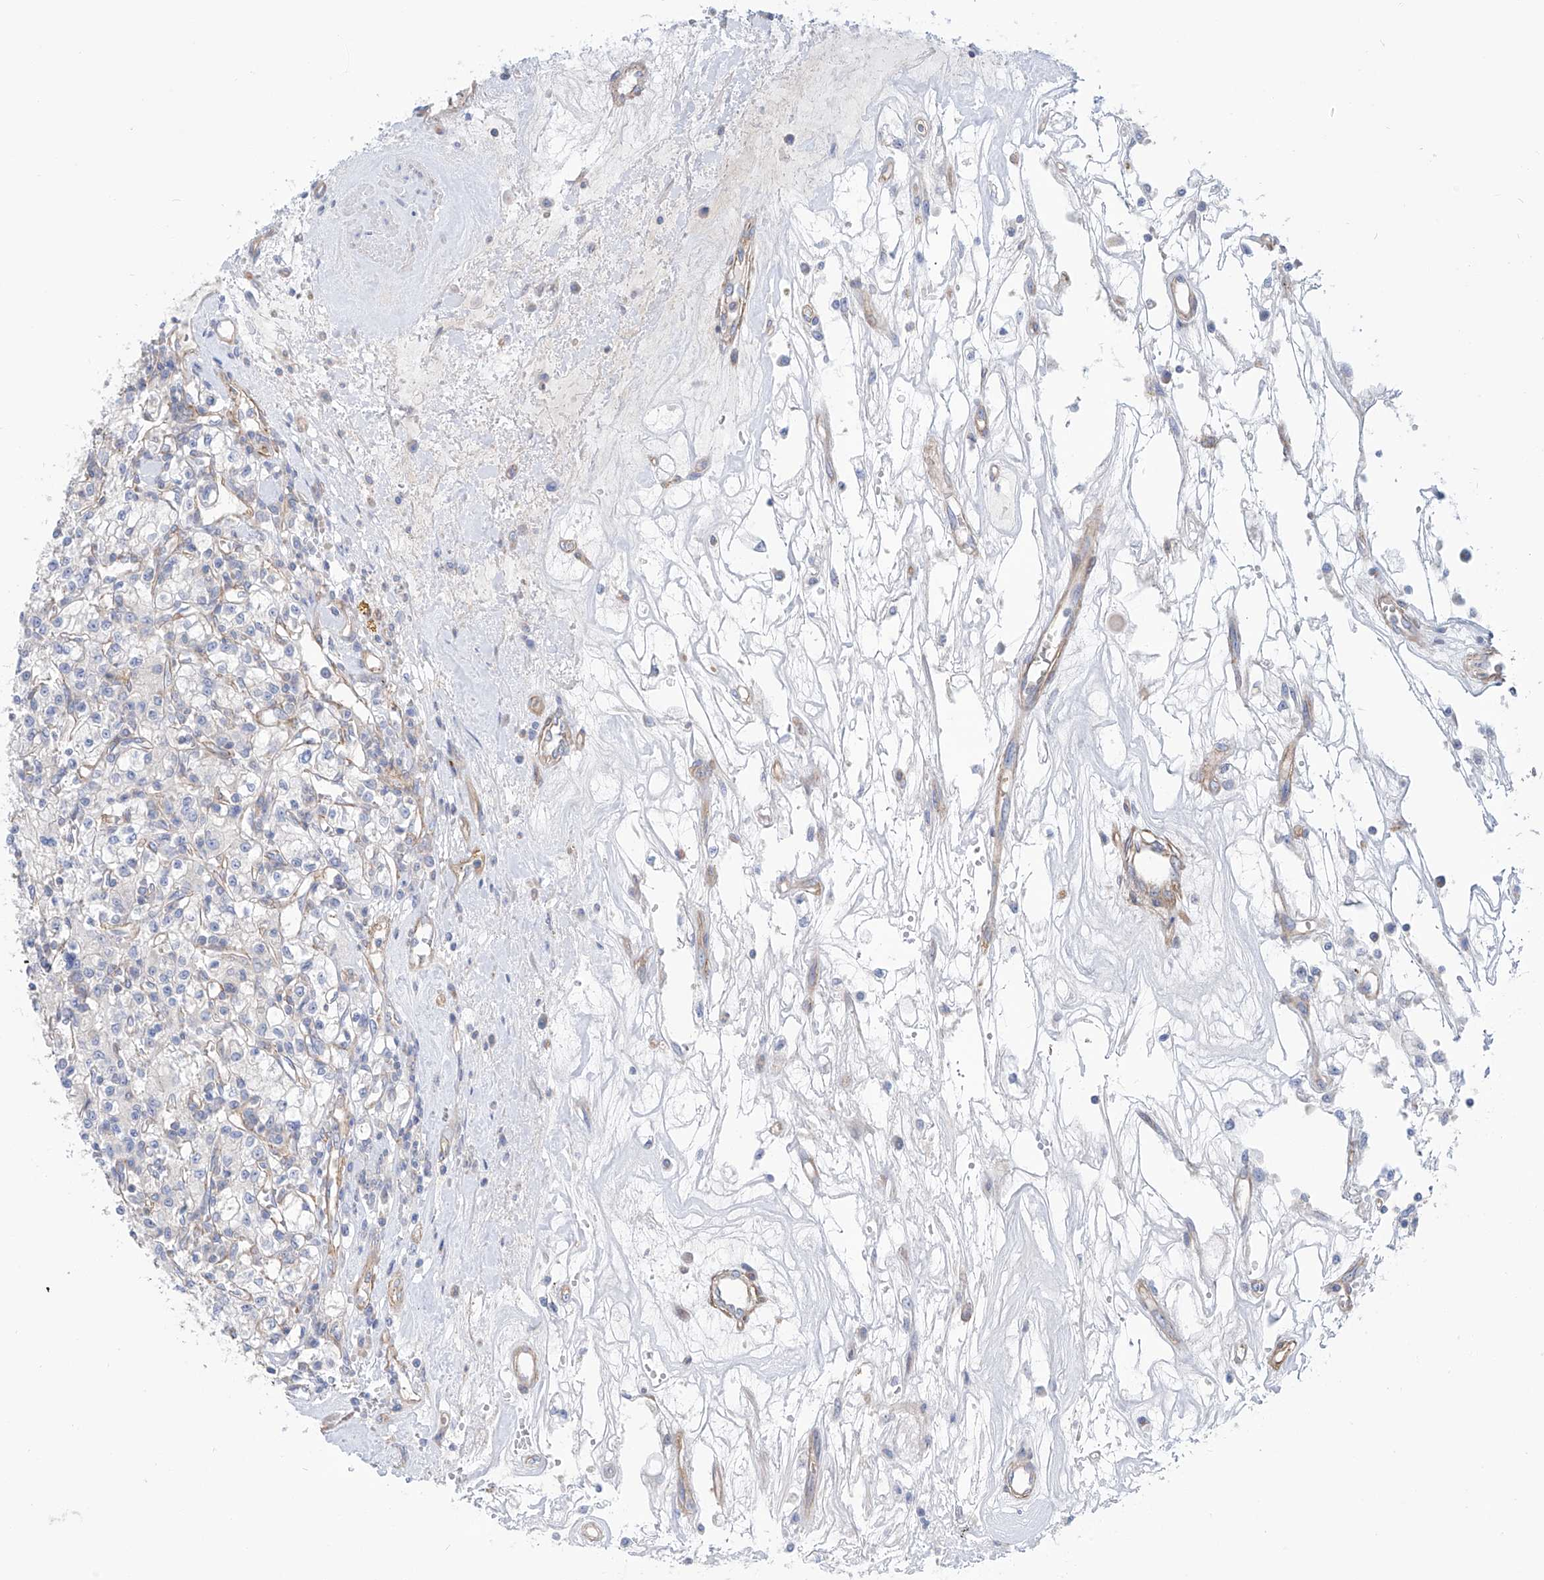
{"staining": {"intensity": "negative", "quantity": "none", "location": "none"}, "tissue": "renal cancer", "cell_type": "Tumor cells", "image_type": "cancer", "snomed": [{"axis": "morphology", "description": "Adenocarcinoma, NOS"}, {"axis": "topography", "description": "Kidney"}], "caption": "This is an immunohistochemistry image of adenocarcinoma (renal). There is no positivity in tumor cells.", "gene": "TMEM209", "patient": {"sex": "female", "age": 59}}